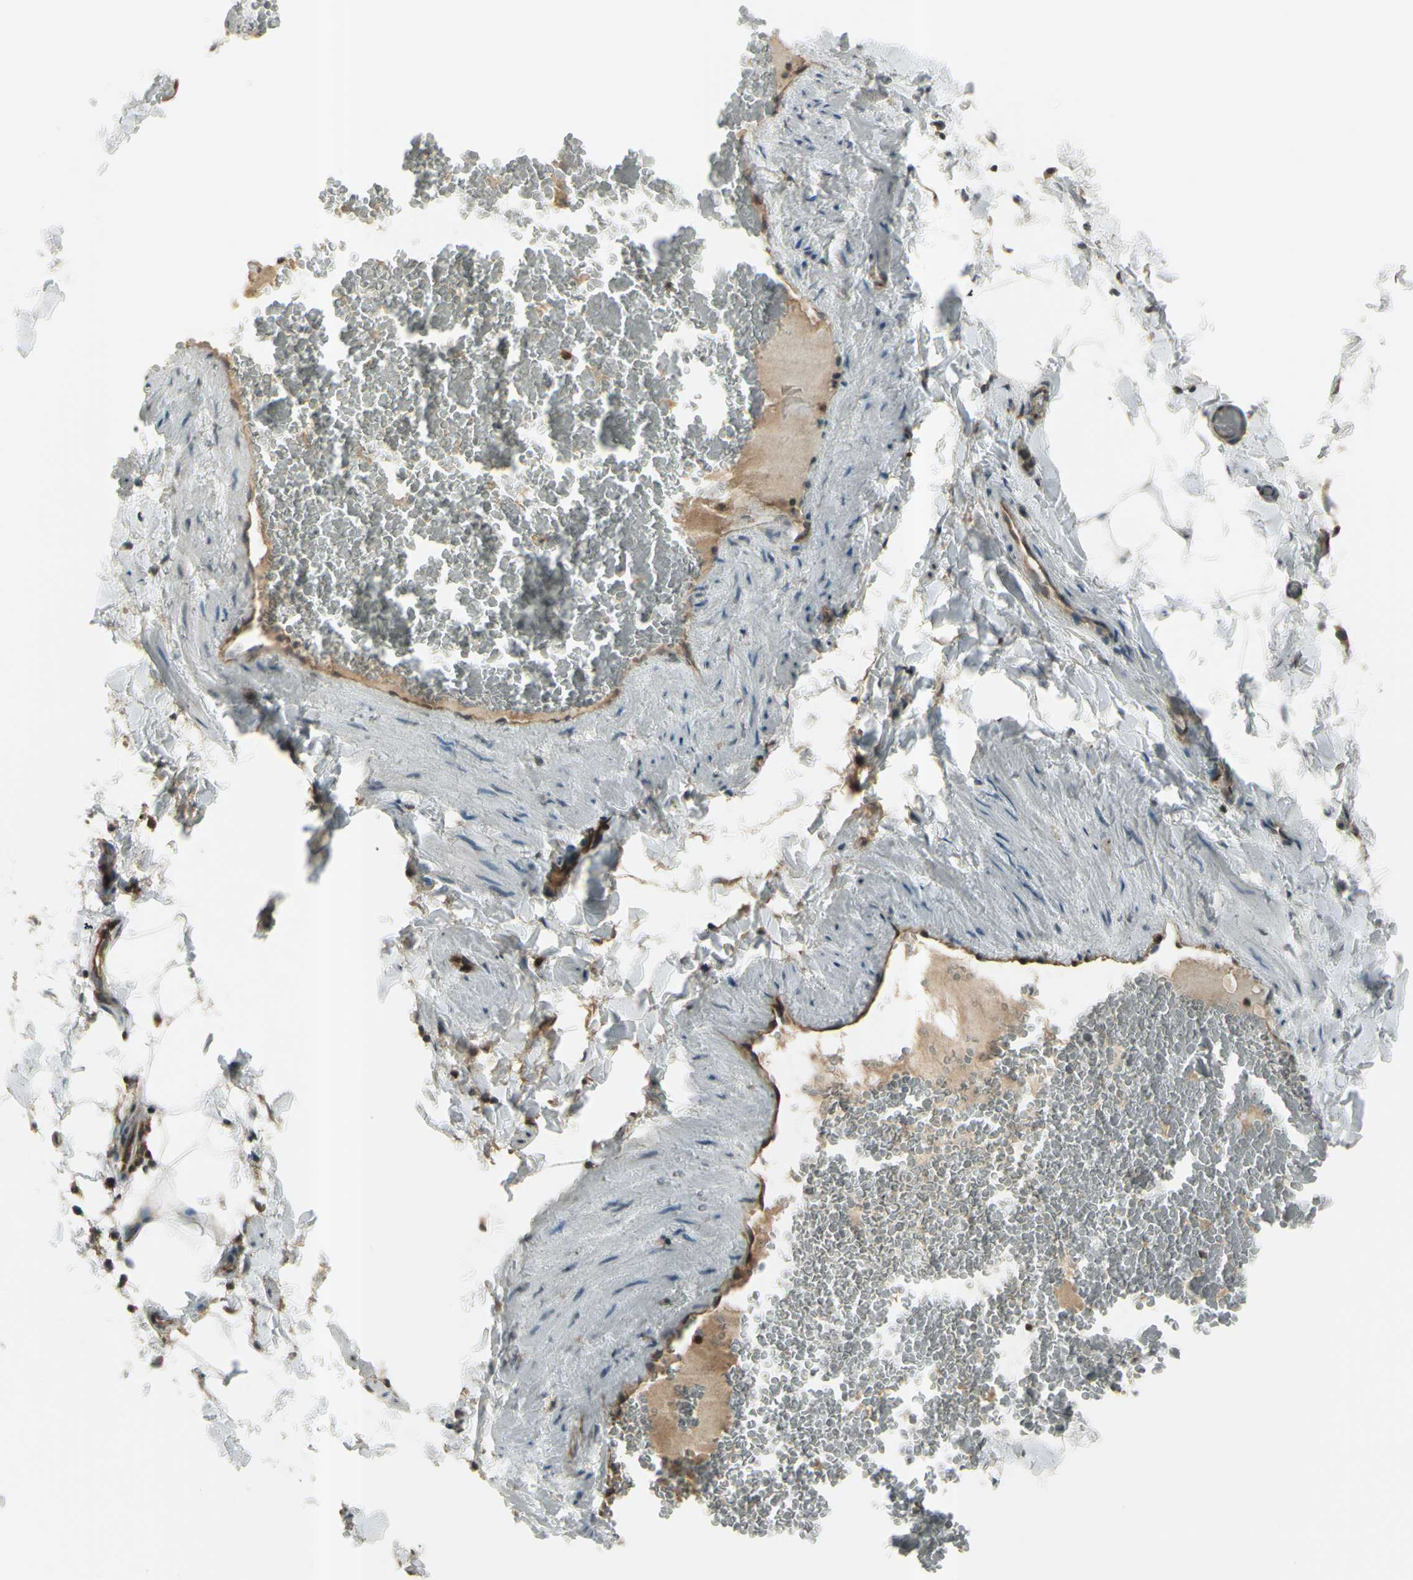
{"staining": {"intensity": "weak", "quantity": "25%-75%", "location": "cytoplasmic/membranous"}, "tissue": "adipose tissue", "cell_type": "Adipocytes", "image_type": "normal", "snomed": [{"axis": "morphology", "description": "Normal tissue, NOS"}, {"axis": "topography", "description": "Vascular tissue"}], "caption": "Adipocytes demonstrate low levels of weak cytoplasmic/membranous expression in approximately 25%-75% of cells in normal human adipose tissue. The staining was performed using DAB (3,3'-diaminobenzidine) to visualize the protein expression in brown, while the nuclei were stained in blue with hematoxylin (Magnification: 20x).", "gene": "FXYD5", "patient": {"sex": "male", "age": 41}}